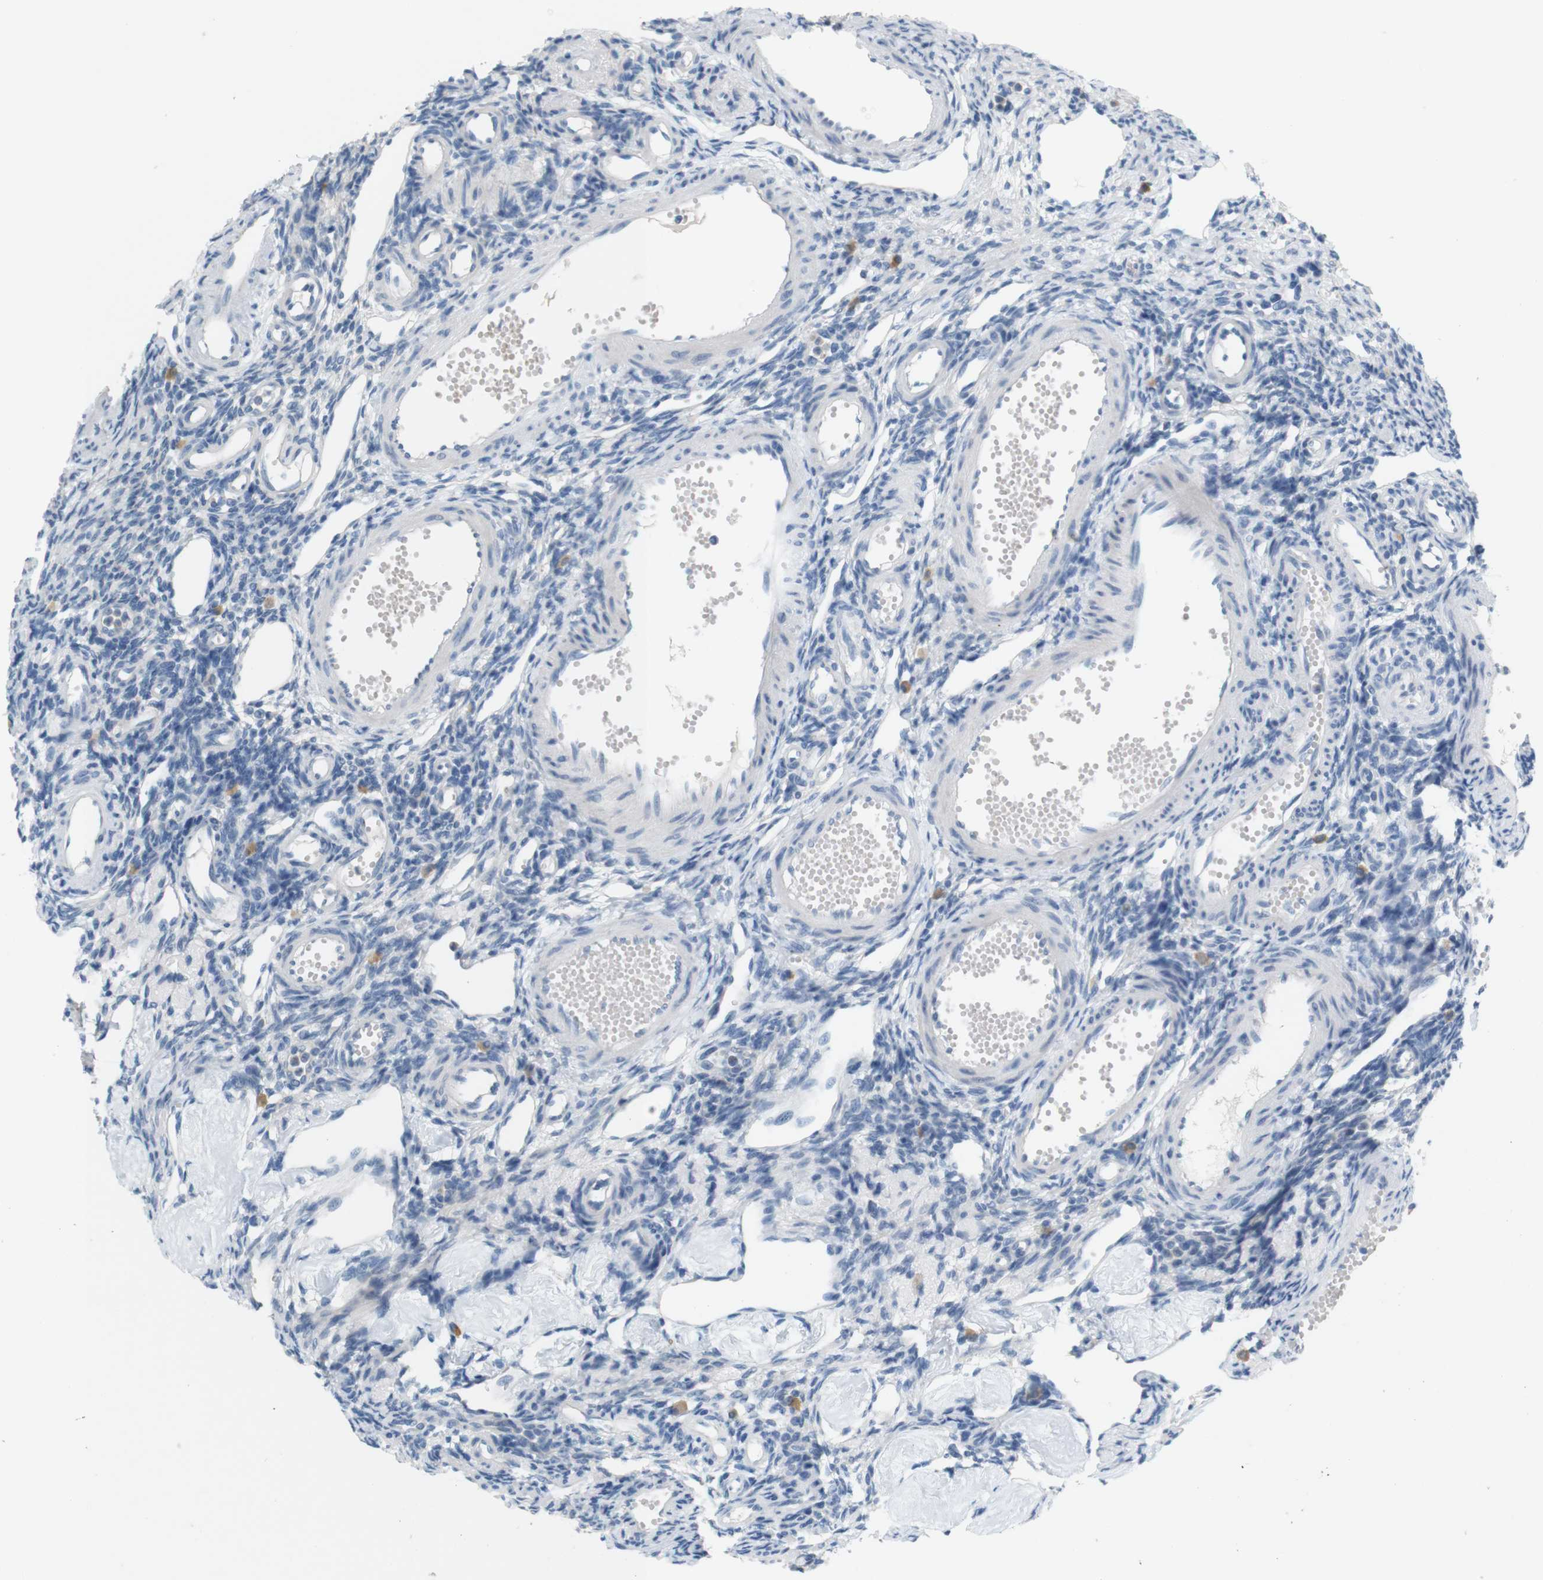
{"staining": {"intensity": "negative", "quantity": "none", "location": "none"}, "tissue": "ovary", "cell_type": "Ovarian stroma cells", "image_type": "normal", "snomed": [{"axis": "morphology", "description": "Normal tissue, NOS"}, {"axis": "topography", "description": "Ovary"}], "caption": "High magnification brightfield microscopy of benign ovary stained with DAB (brown) and counterstained with hematoxylin (blue): ovarian stroma cells show no significant staining.", "gene": "LRRK2", "patient": {"sex": "female", "age": 33}}